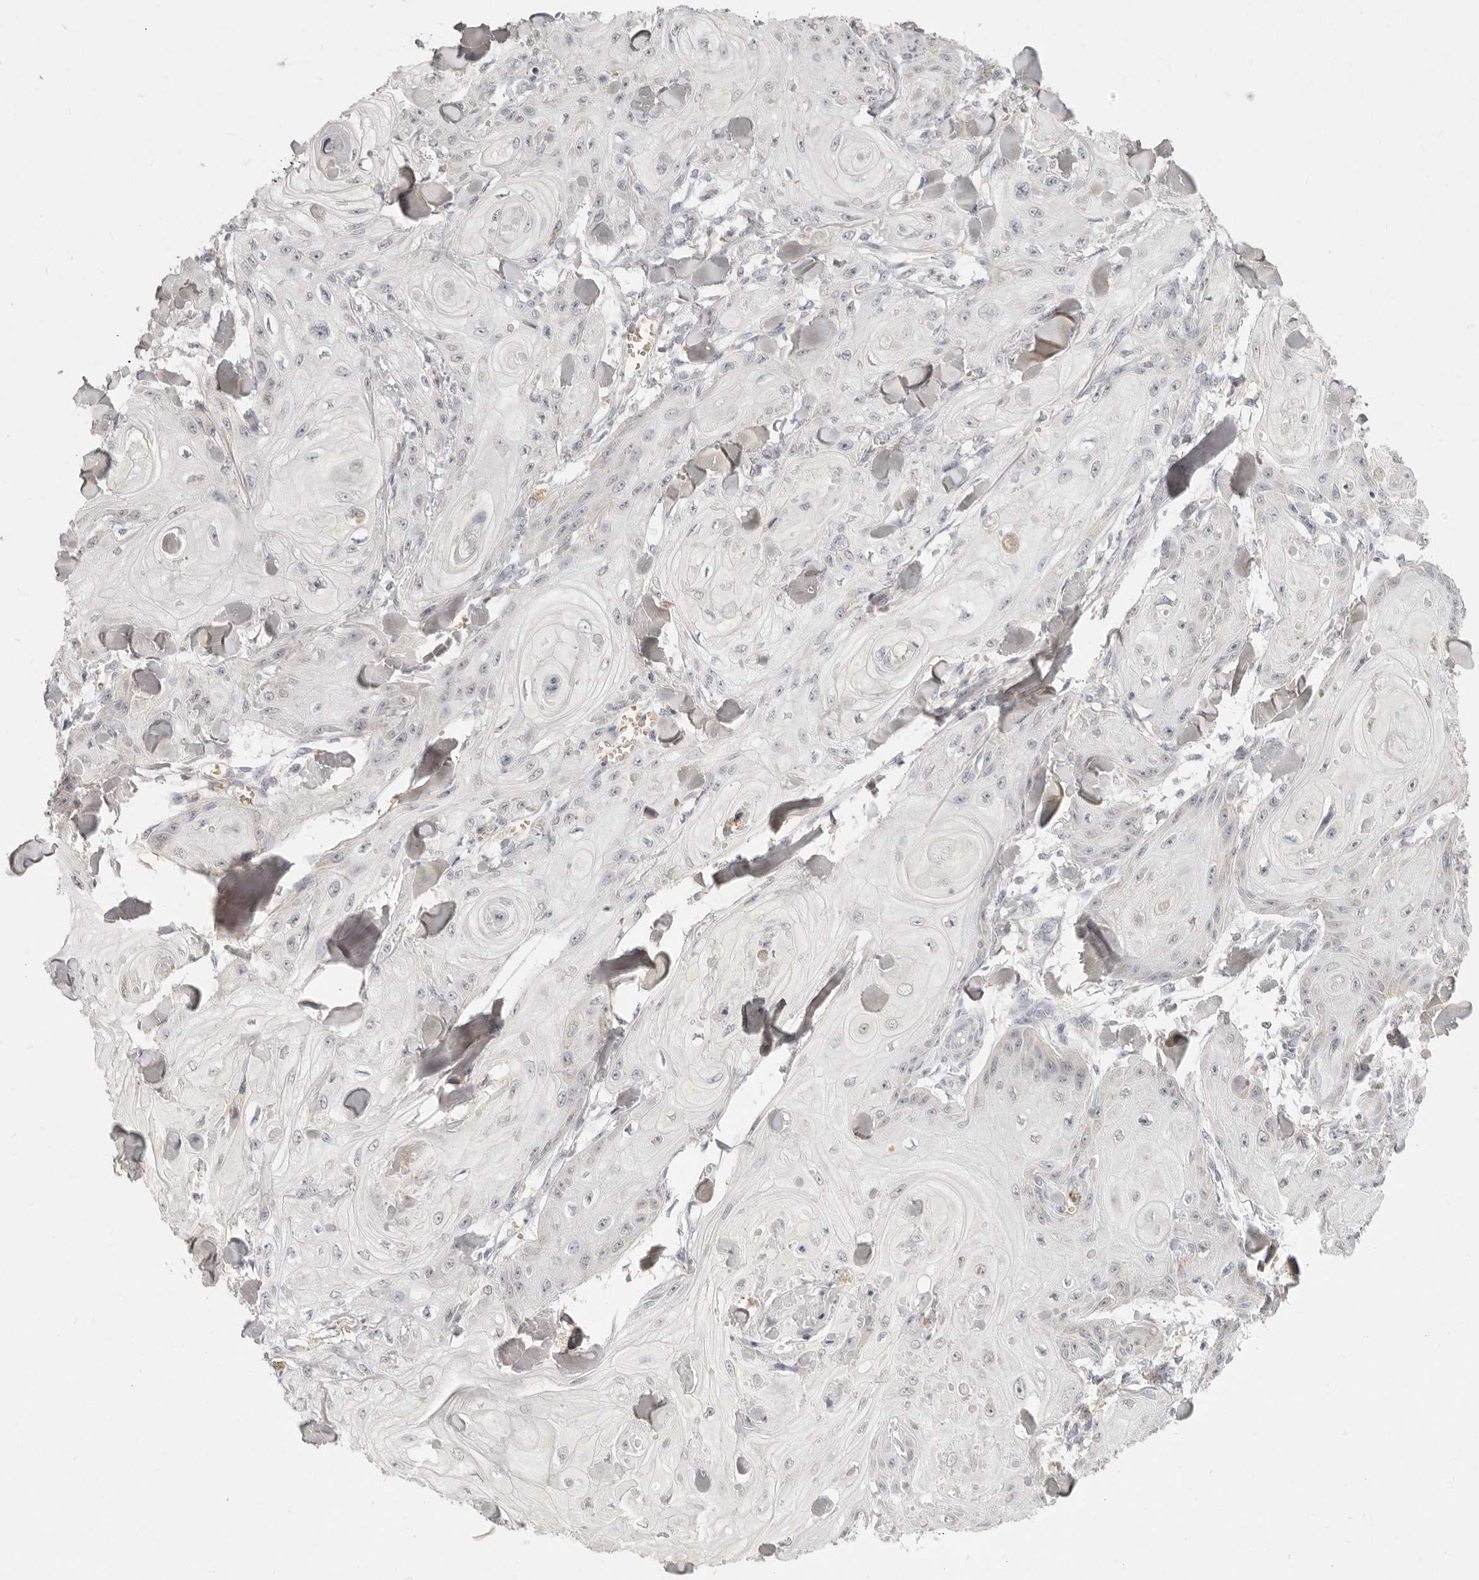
{"staining": {"intensity": "negative", "quantity": "none", "location": "none"}, "tissue": "skin cancer", "cell_type": "Tumor cells", "image_type": "cancer", "snomed": [{"axis": "morphology", "description": "Squamous cell carcinoma, NOS"}, {"axis": "topography", "description": "Skin"}], "caption": "Tumor cells are negative for protein expression in human skin cancer. (Stains: DAB immunohistochemistry (IHC) with hematoxylin counter stain, Microscopy: brightfield microscopy at high magnification).", "gene": "NIBAN1", "patient": {"sex": "male", "age": 74}}